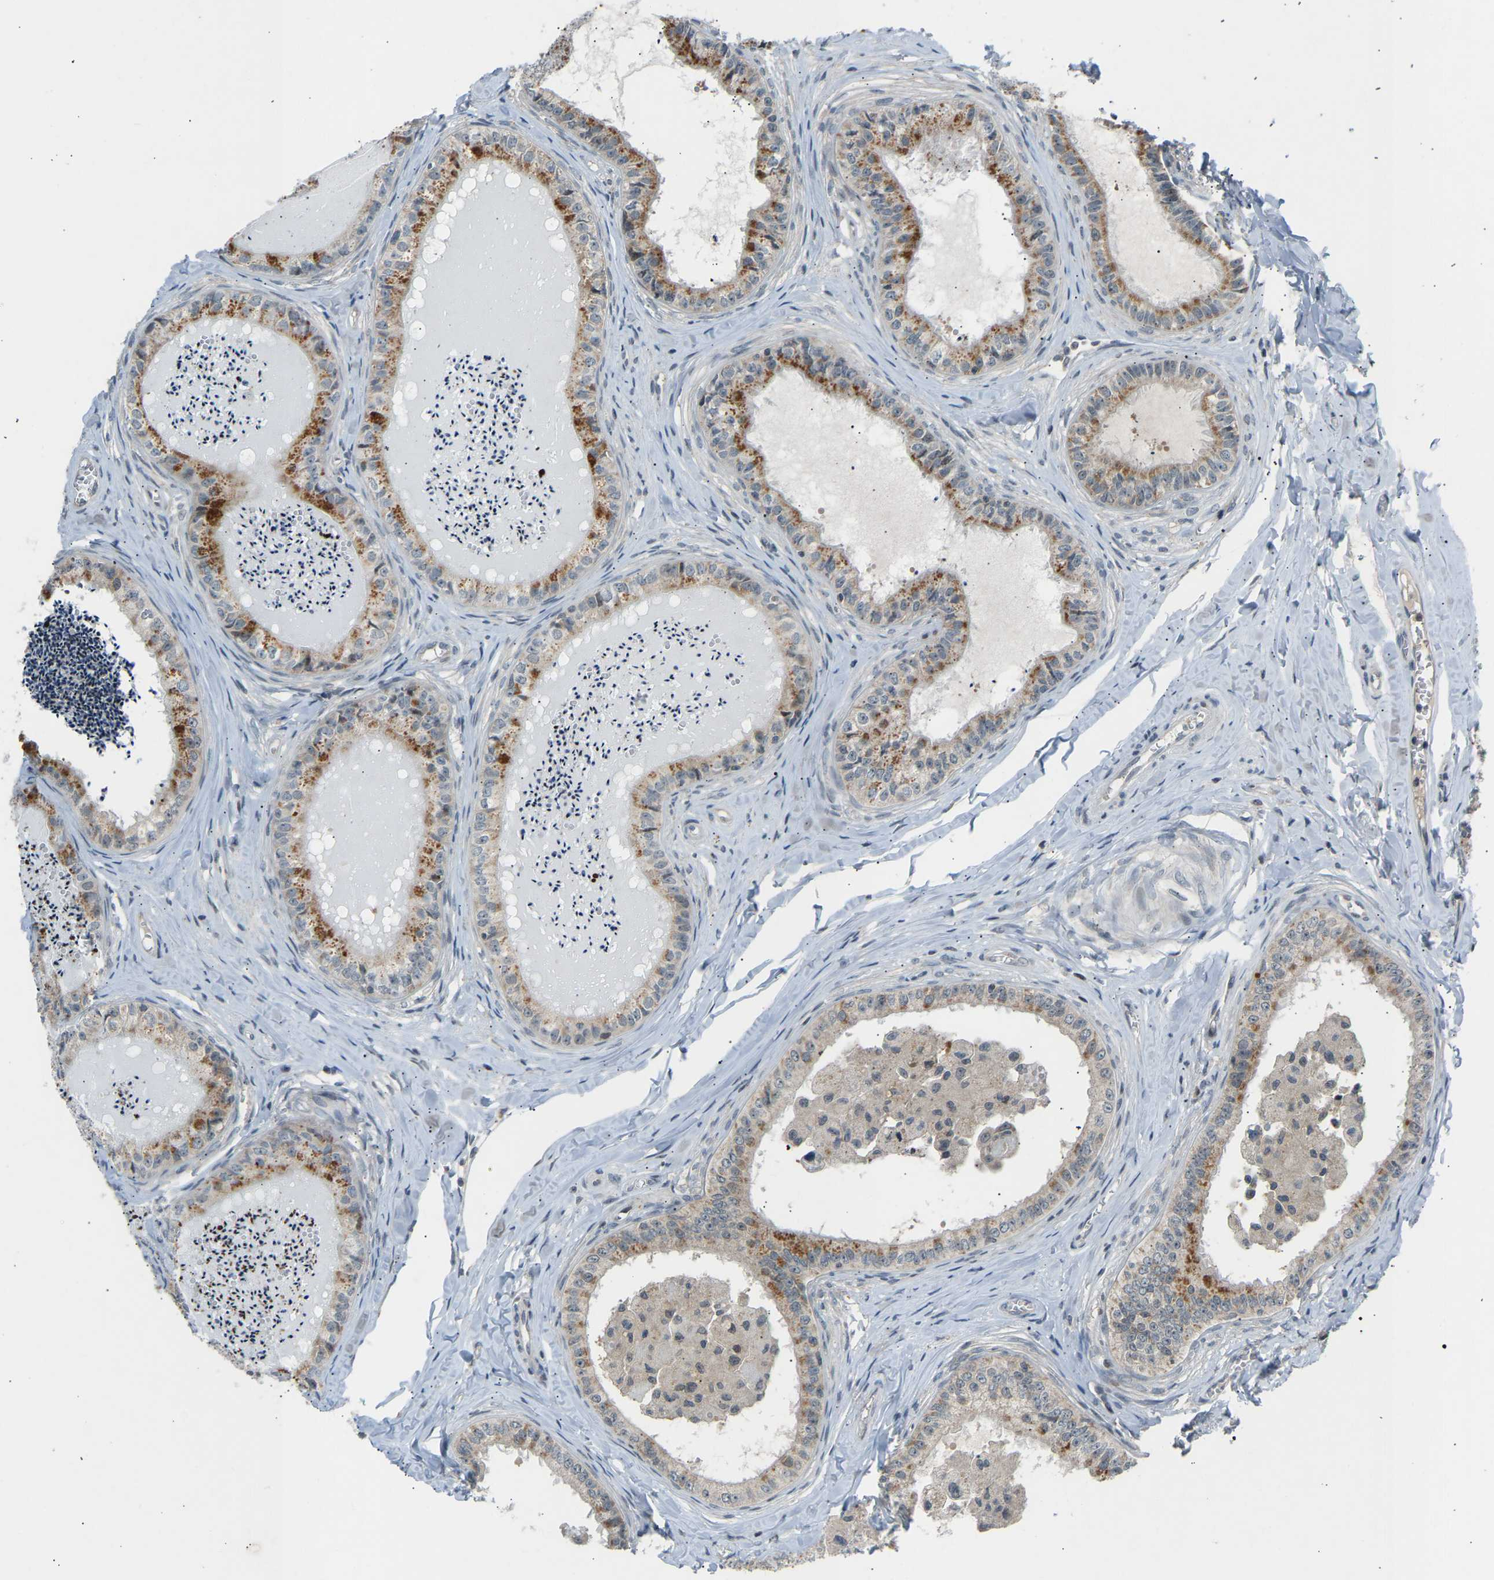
{"staining": {"intensity": "moderate", "quantity": "25%-75%", "location": "cytoplasmic/membranous"}, "tissue": "epididymis", "cell_type": "Glandular cells", "image_type": "normal", "snomed": [{"axis": "morphology", "description": "Normal tissue, NOS"}, {"axis": "topography", "description": "Epididymis"}], "caption": "Epididymis stained with immunohistochemistry shows moderate cytoplasmic/membranous expression in approximately 25%-75% of glandular cells.", "gene": "SLIRP", "patient": {"sex": "male", "age": 31}}